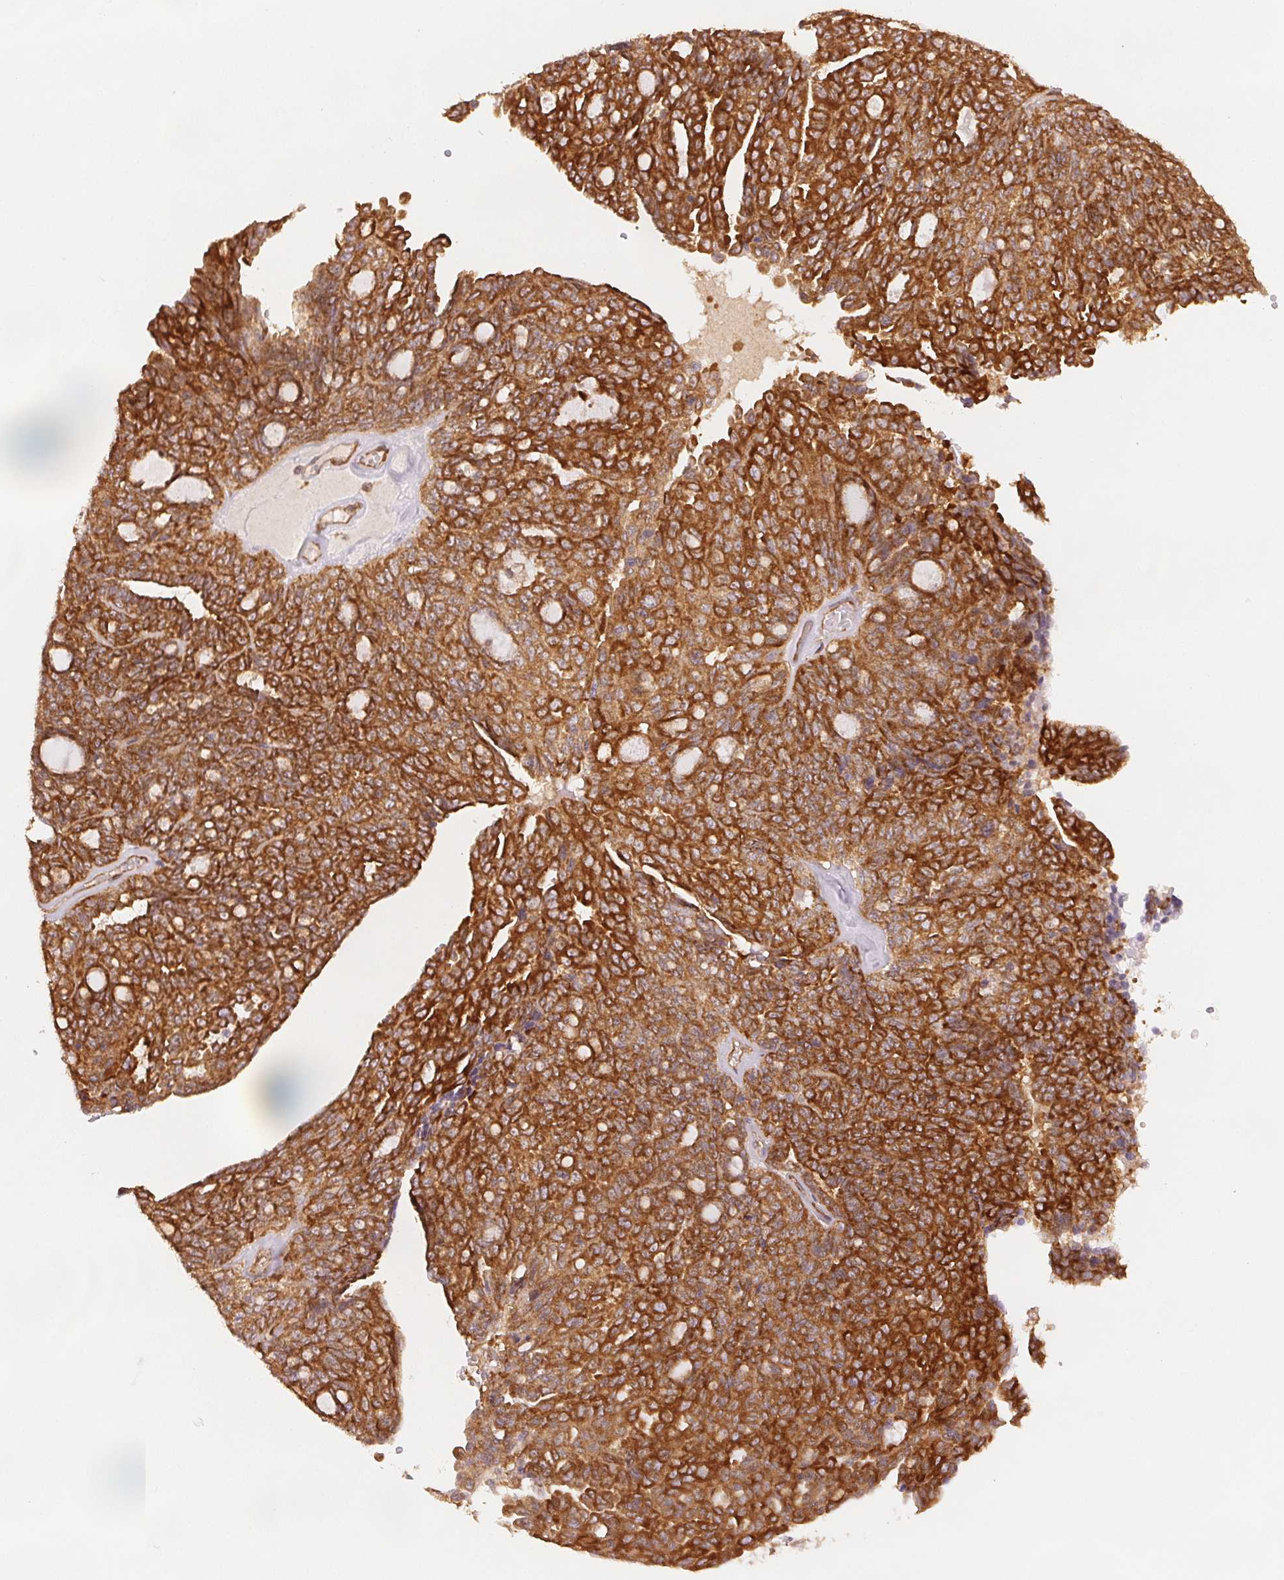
{"staining": {"intensity": "strong", "quantity": ">75%", "location": "cytoplasmic/membranous"}, "tissue": "ovarian cancer", "cell_type": "Tumor cells", "image_type": "cancer", "snomed": [{"axis": "morphology", "description": "Cystadenocarcinoma, serous, NOS"}, {"axis": "topography", "description": "Ovary"}], "caption": "Ovarian cancer stained for a protein displays strong cytoplasmic/membranous positivity in tumor cells.", "gene": "DIAPH2", "patient": {"sex": "female", "age": 71}}